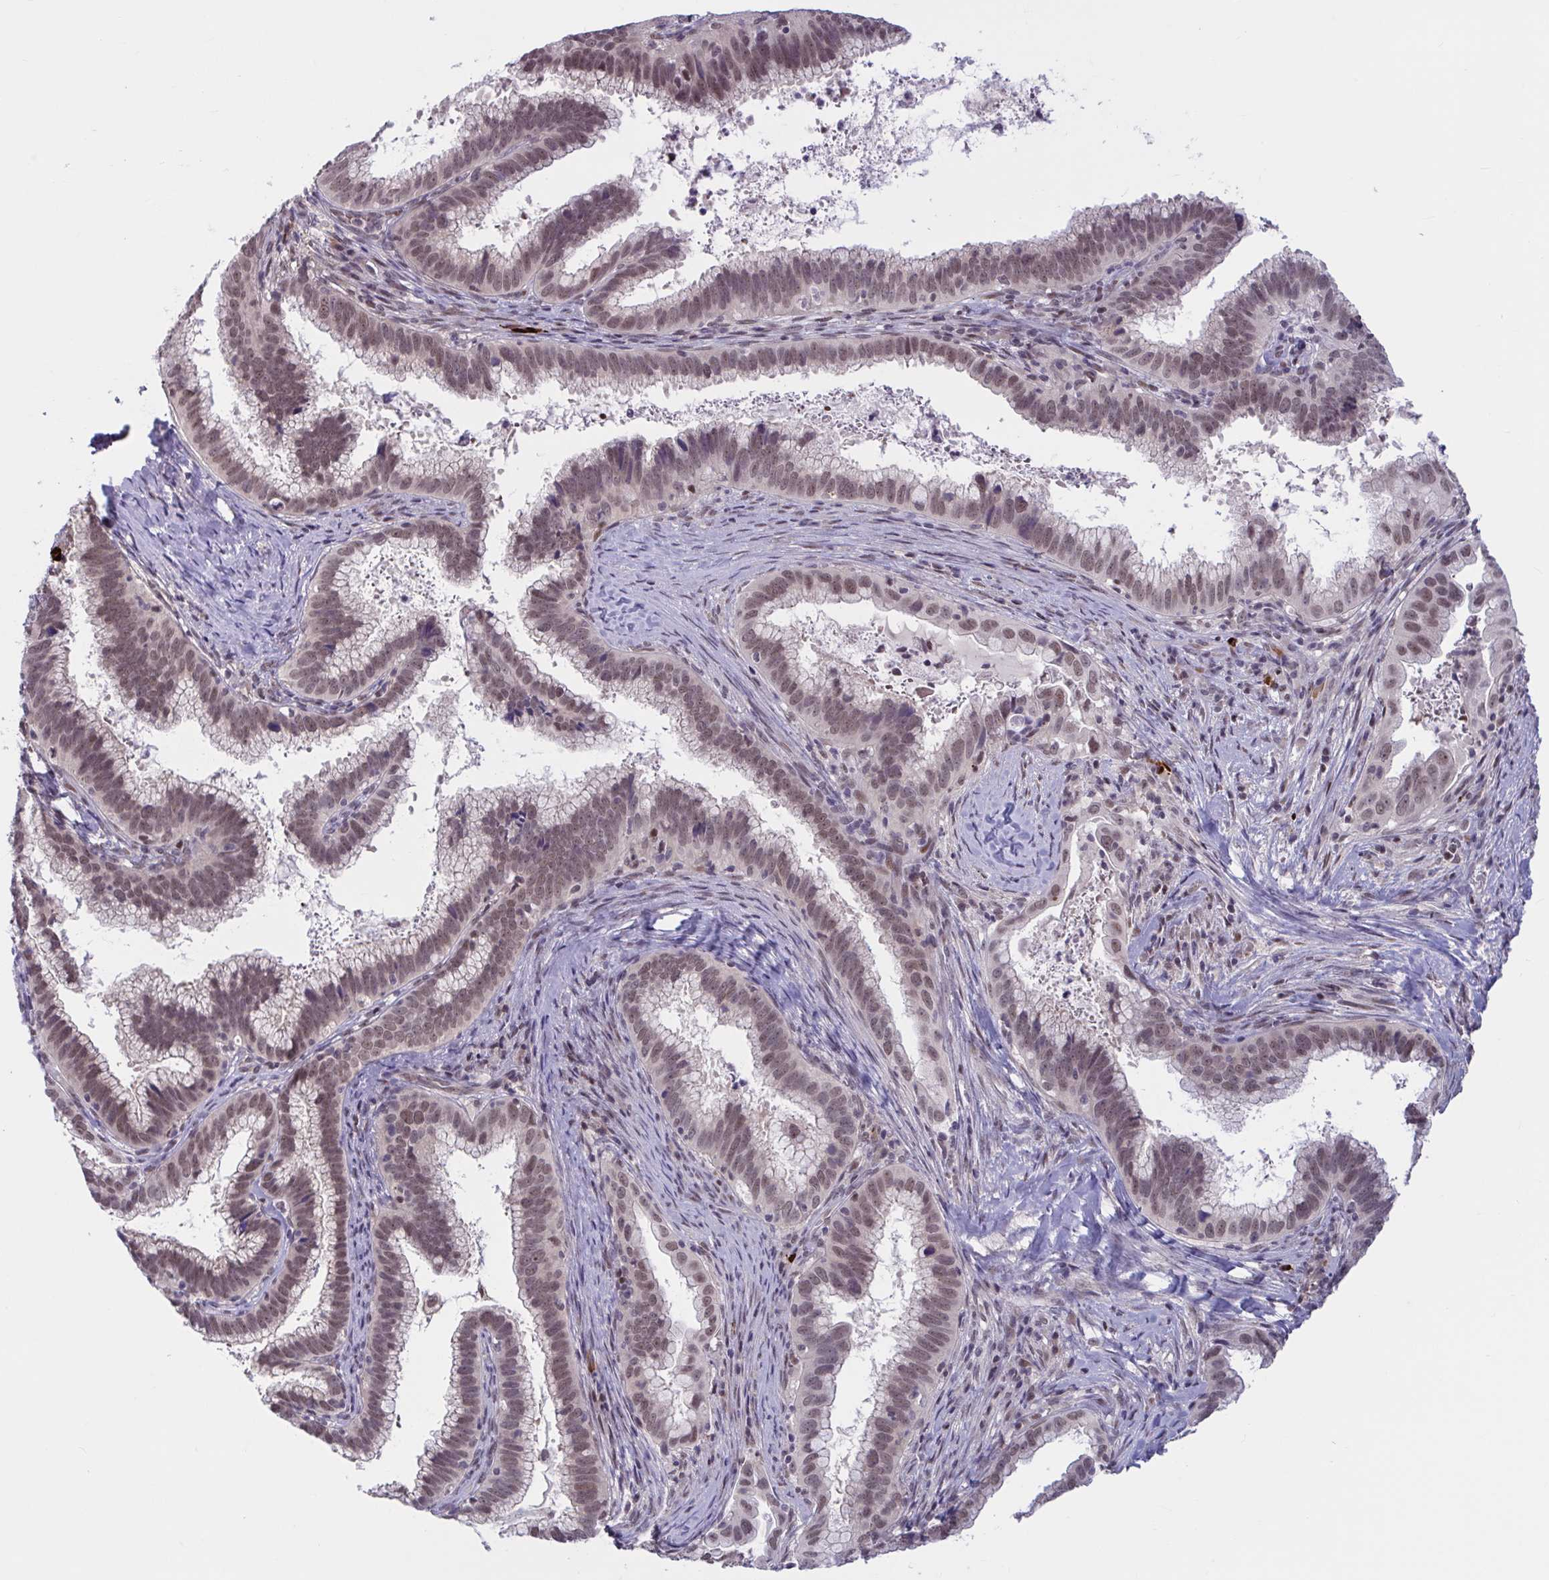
{"staining": {"intensity": "moderate", "quantity": ">75%", "location": "nuclear"}, "tissue": "cervical cancer", "cell_type": "Tumor cells", "image_type": "cancer", "snomed": [{"axis": "morphology", "description": "Adenocarcinoma, NOS"}, {"axis": "topography", "description": "Cervix"}], "caption": "The immunohistochemical stain labels moderate nuclear staining in tumor cells of adenocarcinoma (cervical) tissue.", "gene": "ZNF414", "patient": {"sex": "female", "age": 56}}